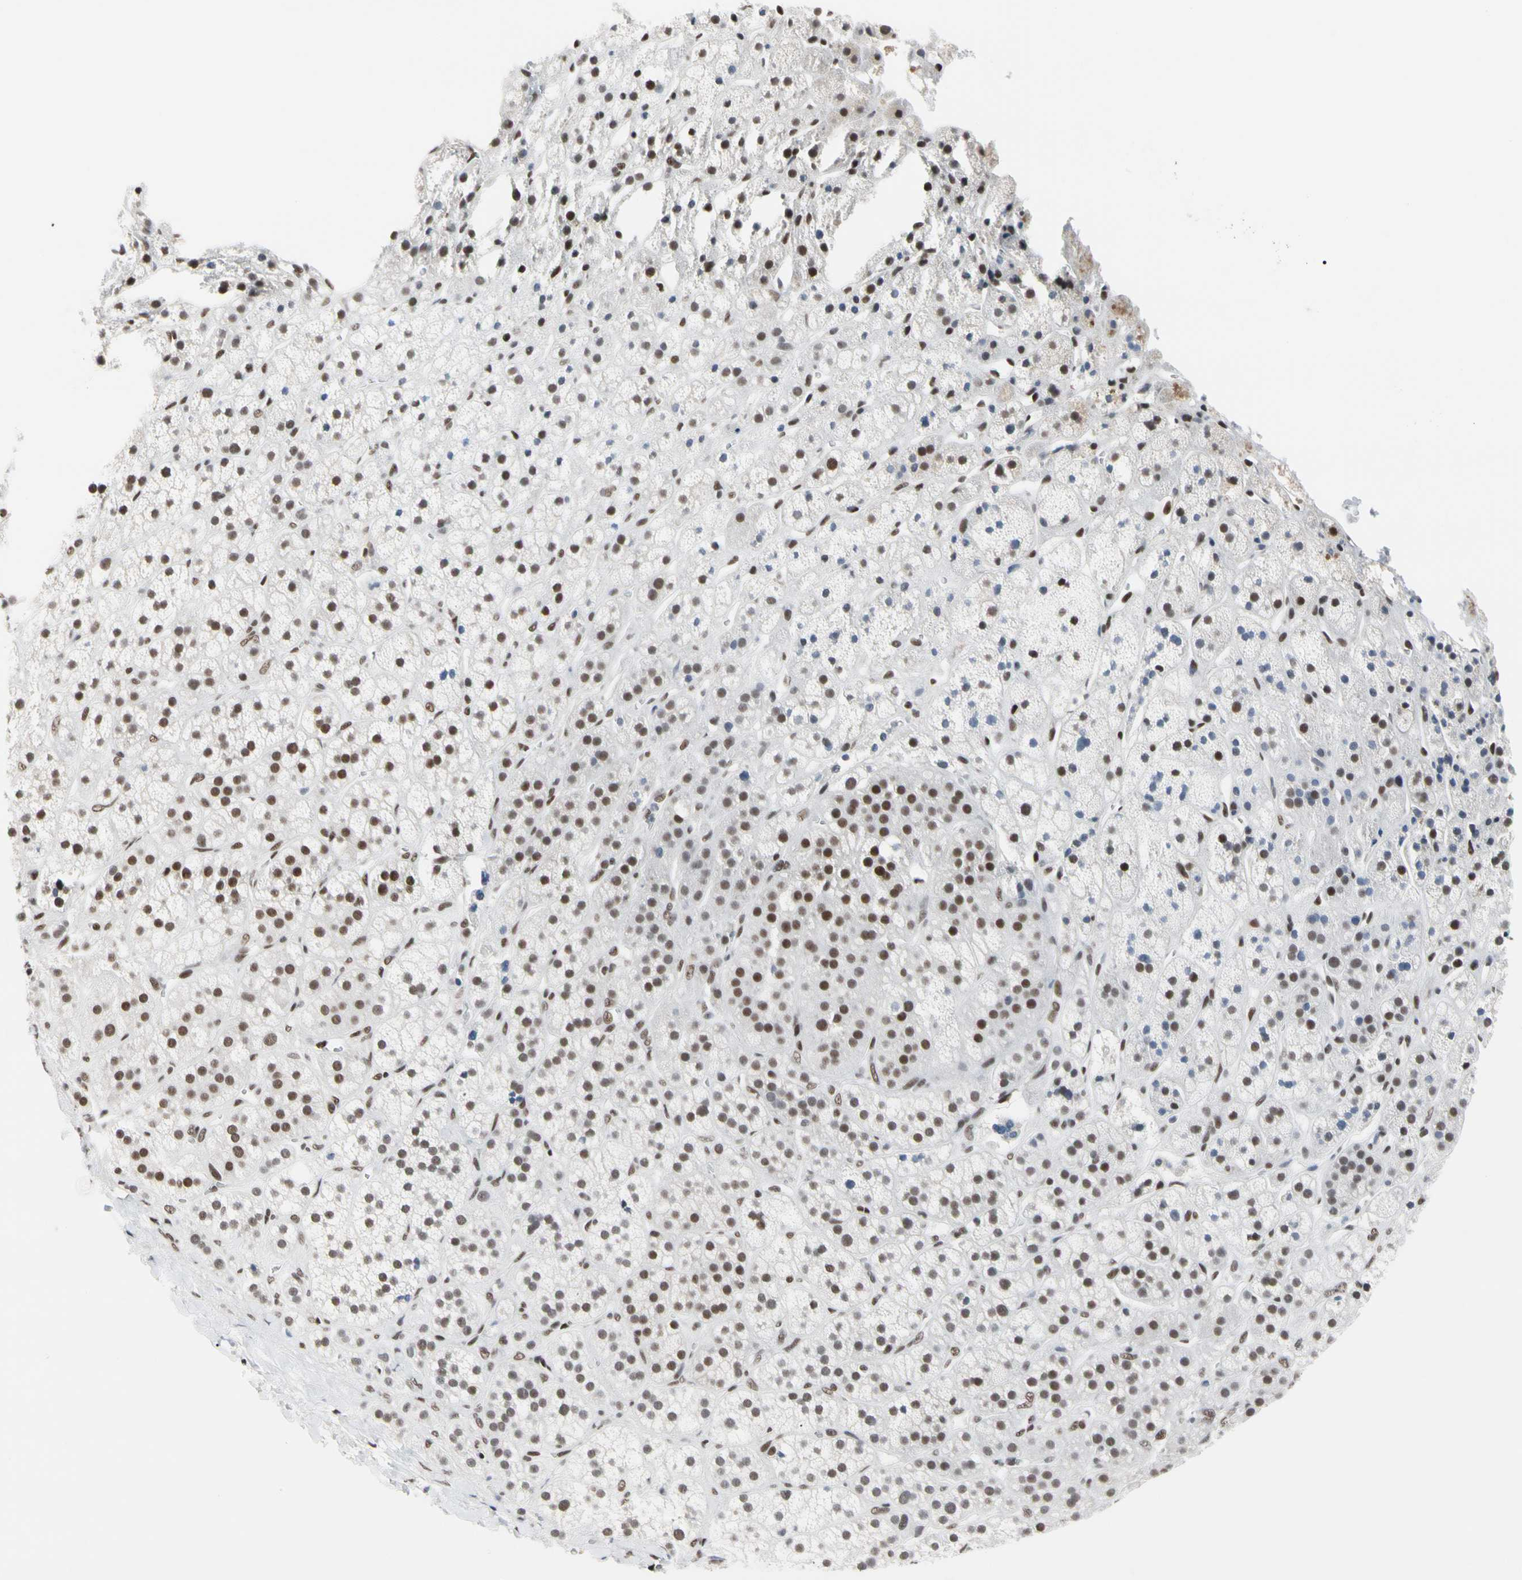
{"staining": {"intensity": "moderate", "quantity": ">75%", "location": "nuclear"}, "tissue": "adrenal gland", "cell_type": "Glandular cells", "image_type": "normal", "snomed": [{"axis": "morphology", "description": "Normal tissue, NOS"}, {"axis": "topography", "description": "Adrenal gland"}], "caption": "Protein staining reveals moderate nuclear expression in about >75% of glandular cells in unremarkable adrenal gland.", "gene": "FAM98B", "patient": {"sex": "male", "age": 56}}